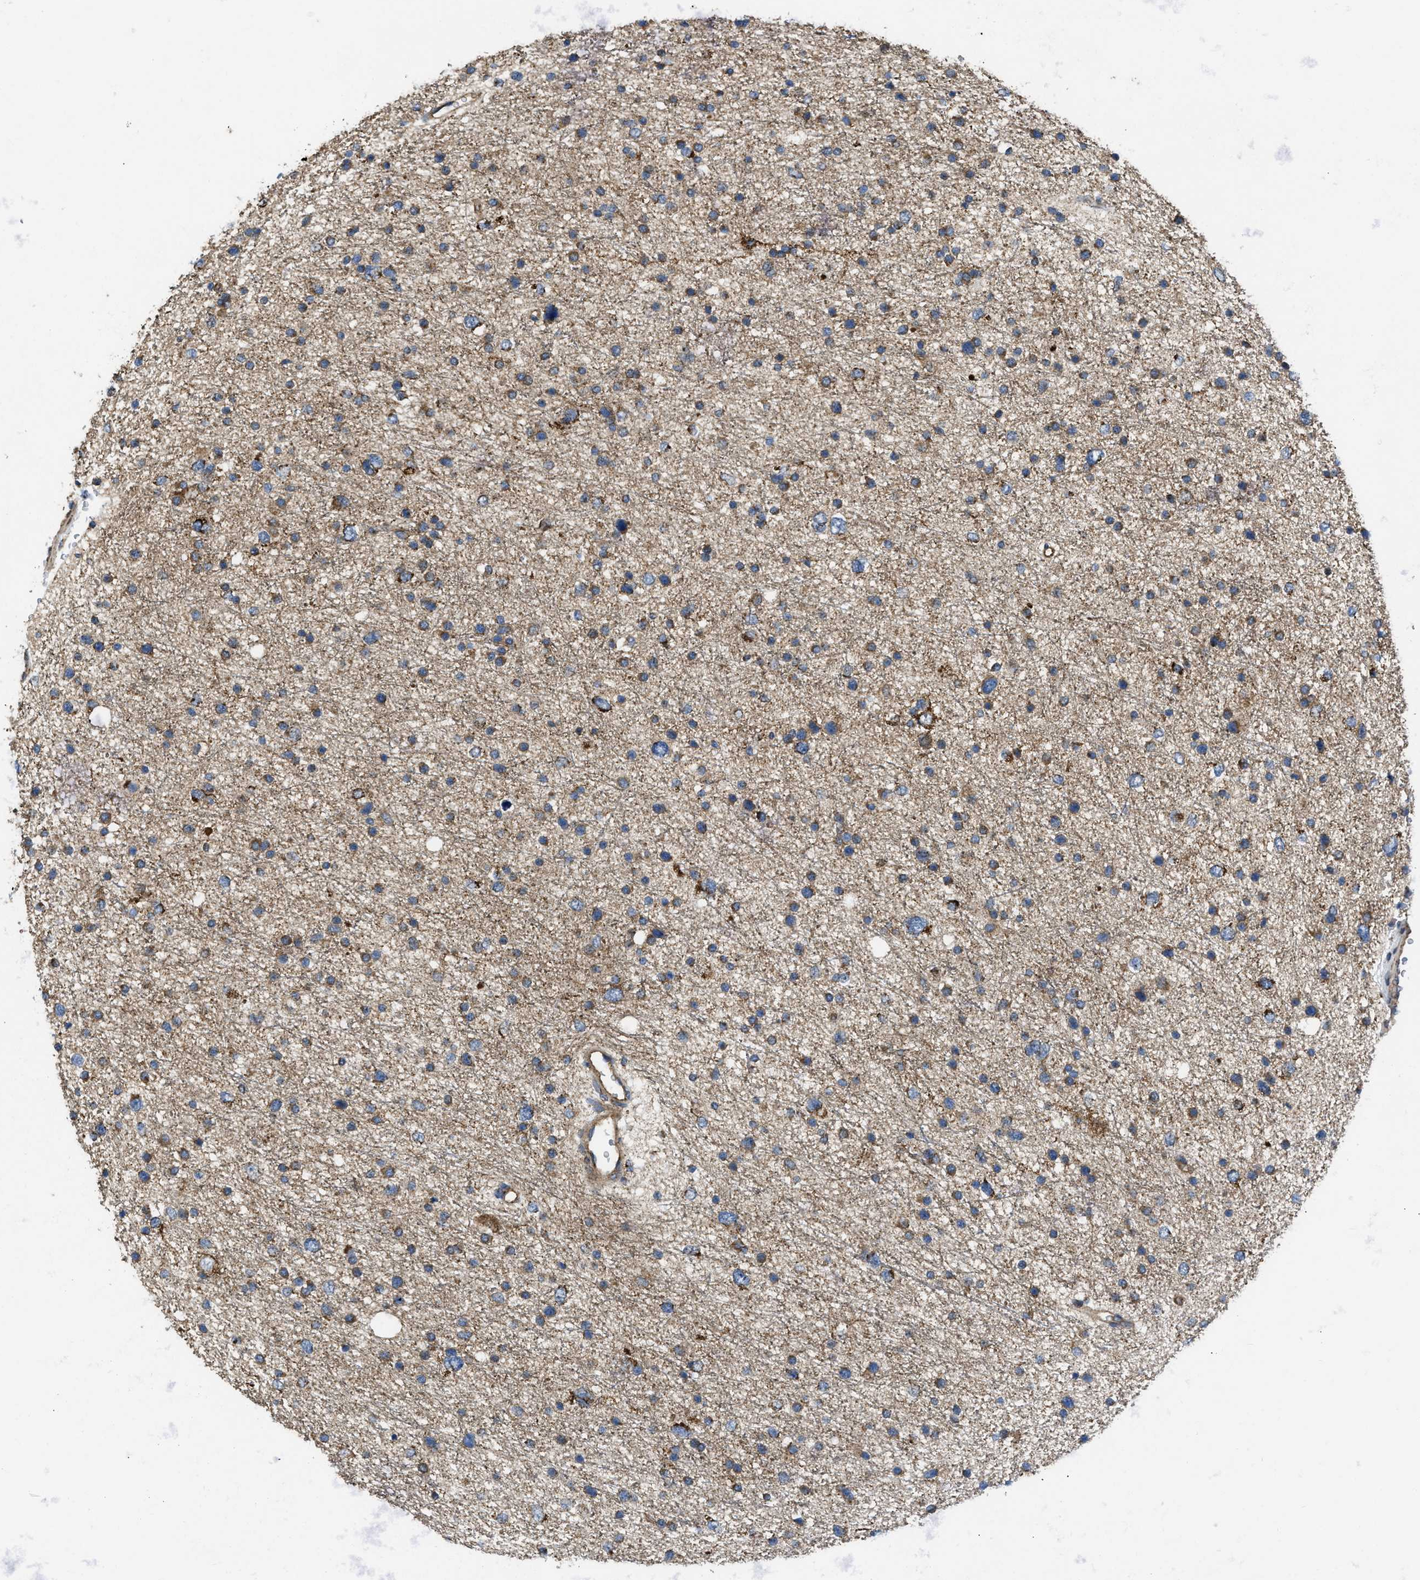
{"staining": {"intensity": "moderate", "quantity": ">75%", "location": "cytoplasmic/membranous"}, "tissue": "glioma", "cell_type": "Tumor cells", "image_type": "cancer", "snomed": [{"axis": "morphology", "description": "Glioma, malignant, Low grade"}, {"axis": "topography", "description": "Brain"}], "caption": "Protein analysis of malignant glioma (low-grade) tissue demonstrates moderate cytoplasmic/membranous expression in approximately >75% of tumor cells. The staining was performed using DAB (3,3'-diaminobenzidine), with brown indicating positive protein expression. Nuclei are stained blue with hematoxylin.", "gene": "OPTN", "patient": {"sex": "female", "age": 37}}